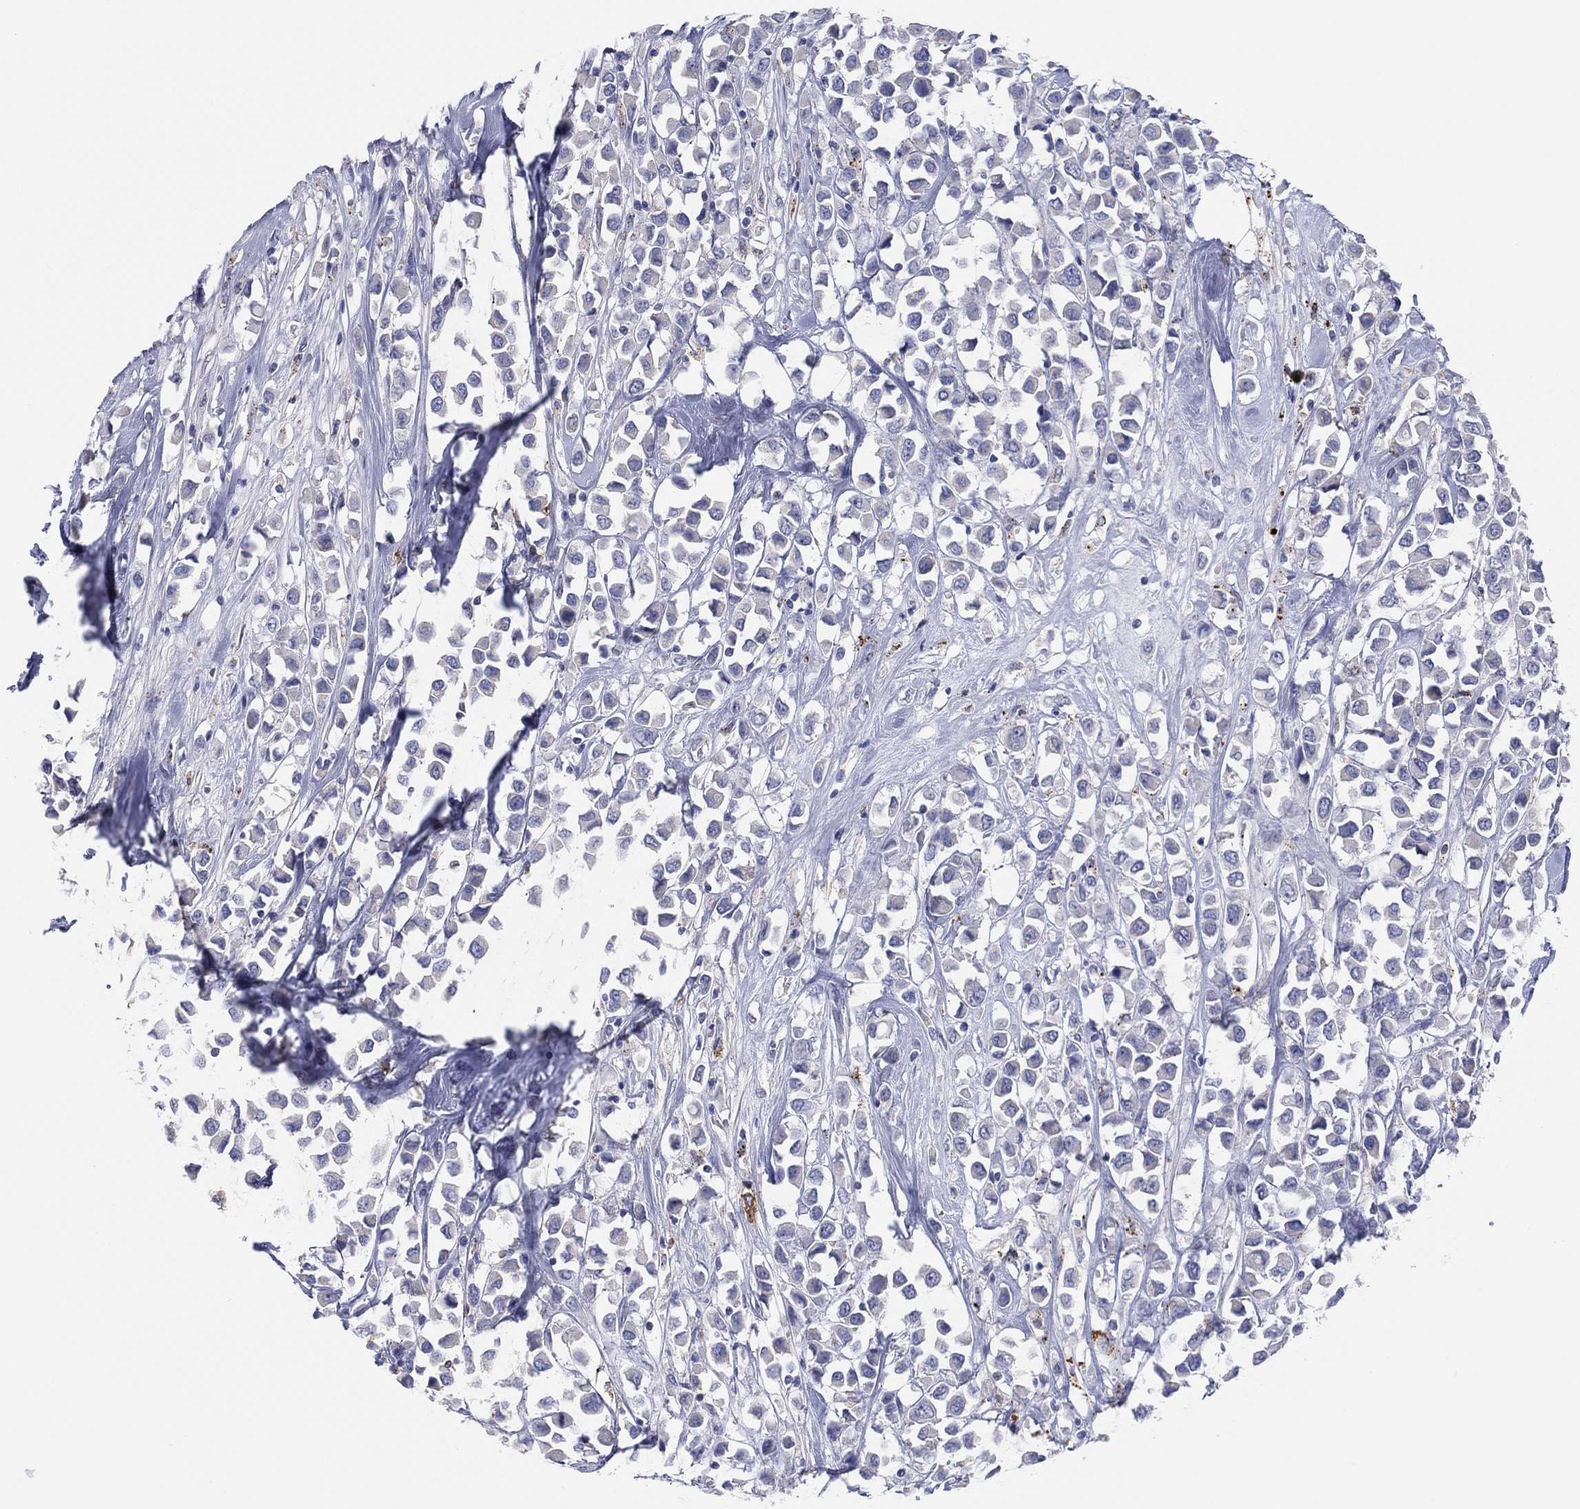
{"staining": {"intensity": "negative", "quantity": "none", "location": "none"}, "tissue": "breast cancer", "cell_type": "Tumor cells", "image_type": "cancer", "snomed": [{"axis": "morphology", "description": "Duct carcinoma"}, {"axis": "topography", "description": "Breast"}], "caption": "A high-resolution histopathology image shows immunohistochemistry staining of breast cancer (infiltrating ductal carcinoma), which shows no significant positivity in tumor cells.", "gene": "PLAC8", "patient": {"sex": "female", "age": 61}}